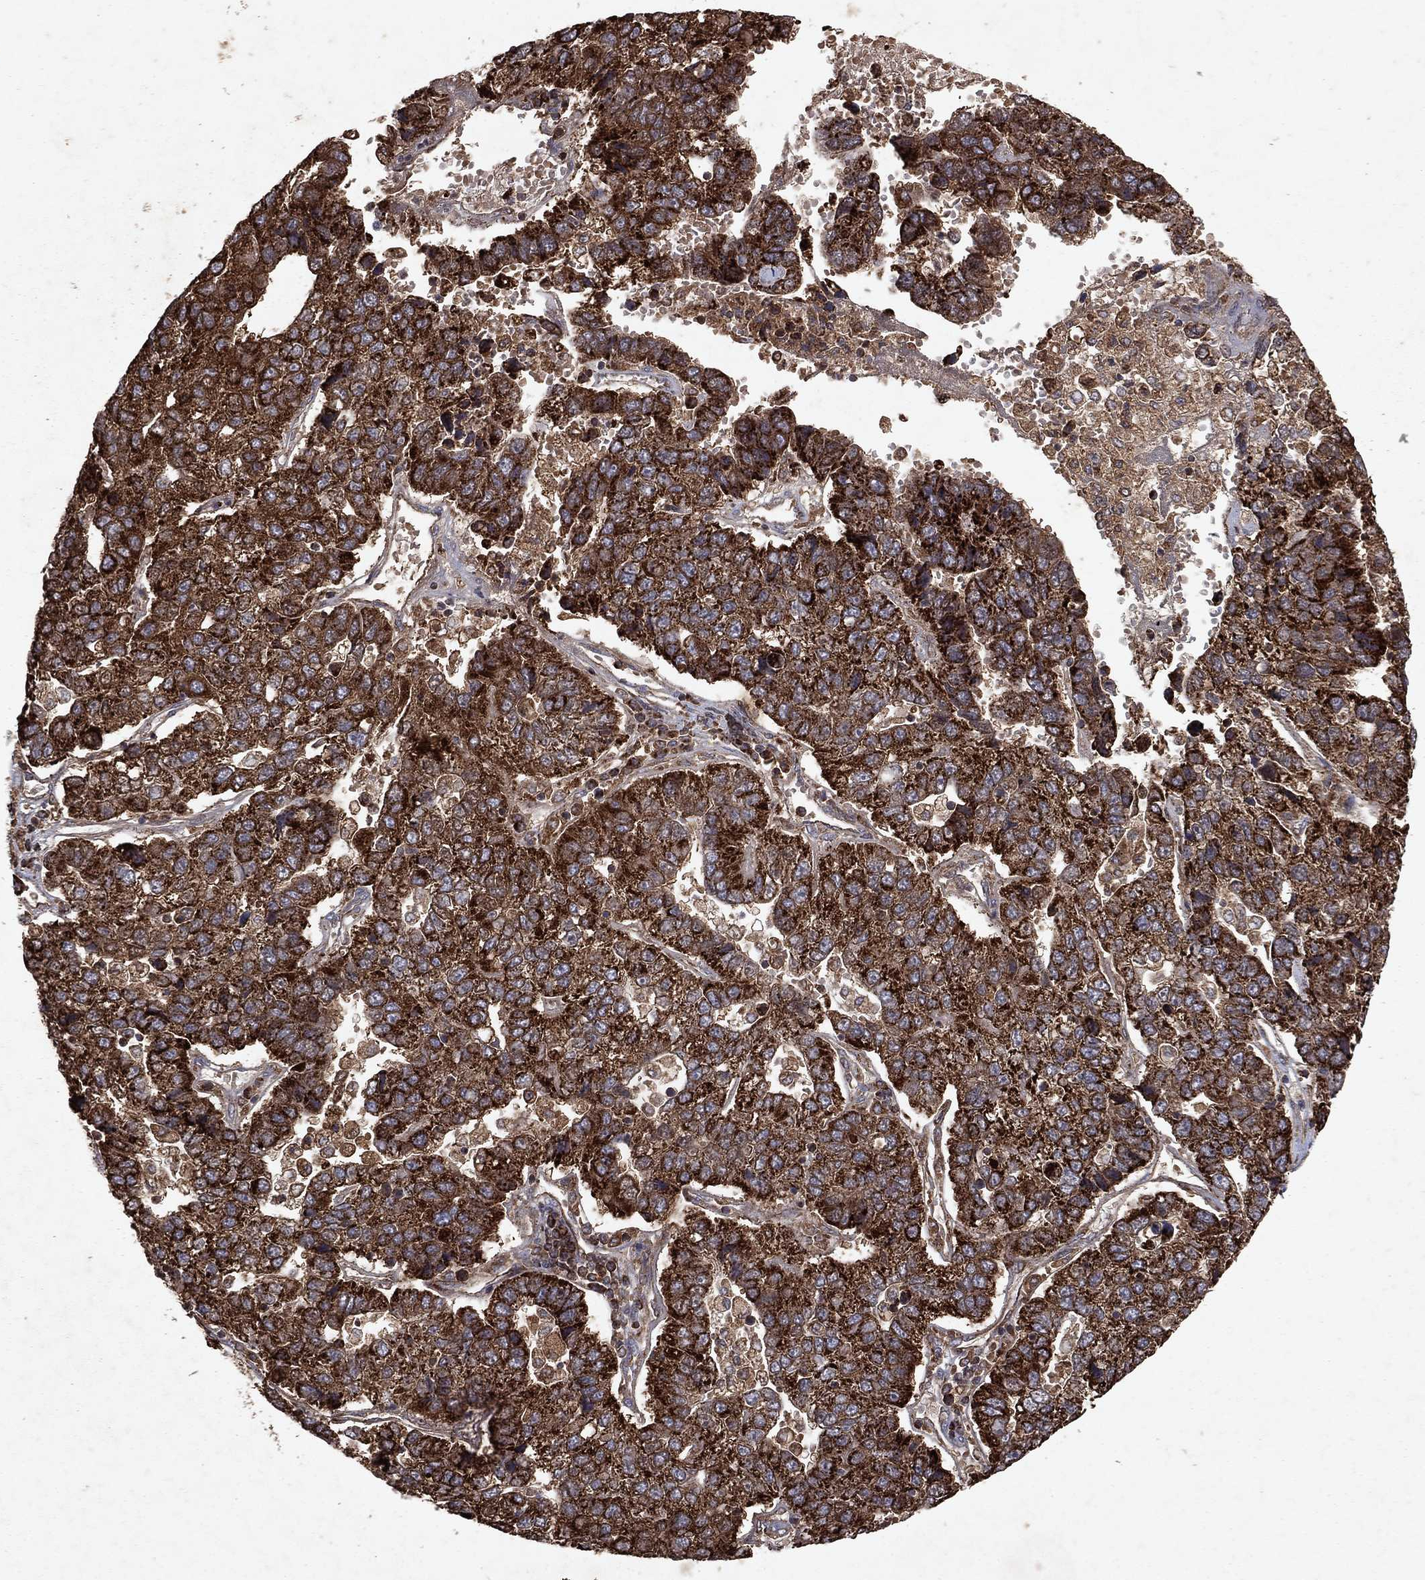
{"staining": {"intensity": "strong", "quantity": ">75%", "location": "cytoplasmic/membranous"}, "tissue": "pancreatic cancer", "cell_type": "Tumor cells", "image_type": "cancer", "snomed": [{"axis": "morphology", "description": "Adenocarcinoma, NOS"}, {"axis": "topography", "description": "Pancreas"}], "caption": "There is high levels of strong cytoplasmic/membranous expression in tumor cells of pancreatic cancer, as demonstrated by immunohistochemical staining (brown color).", "gene": "PYROXD2", "patient": {"sex": "female", "age": 61}}